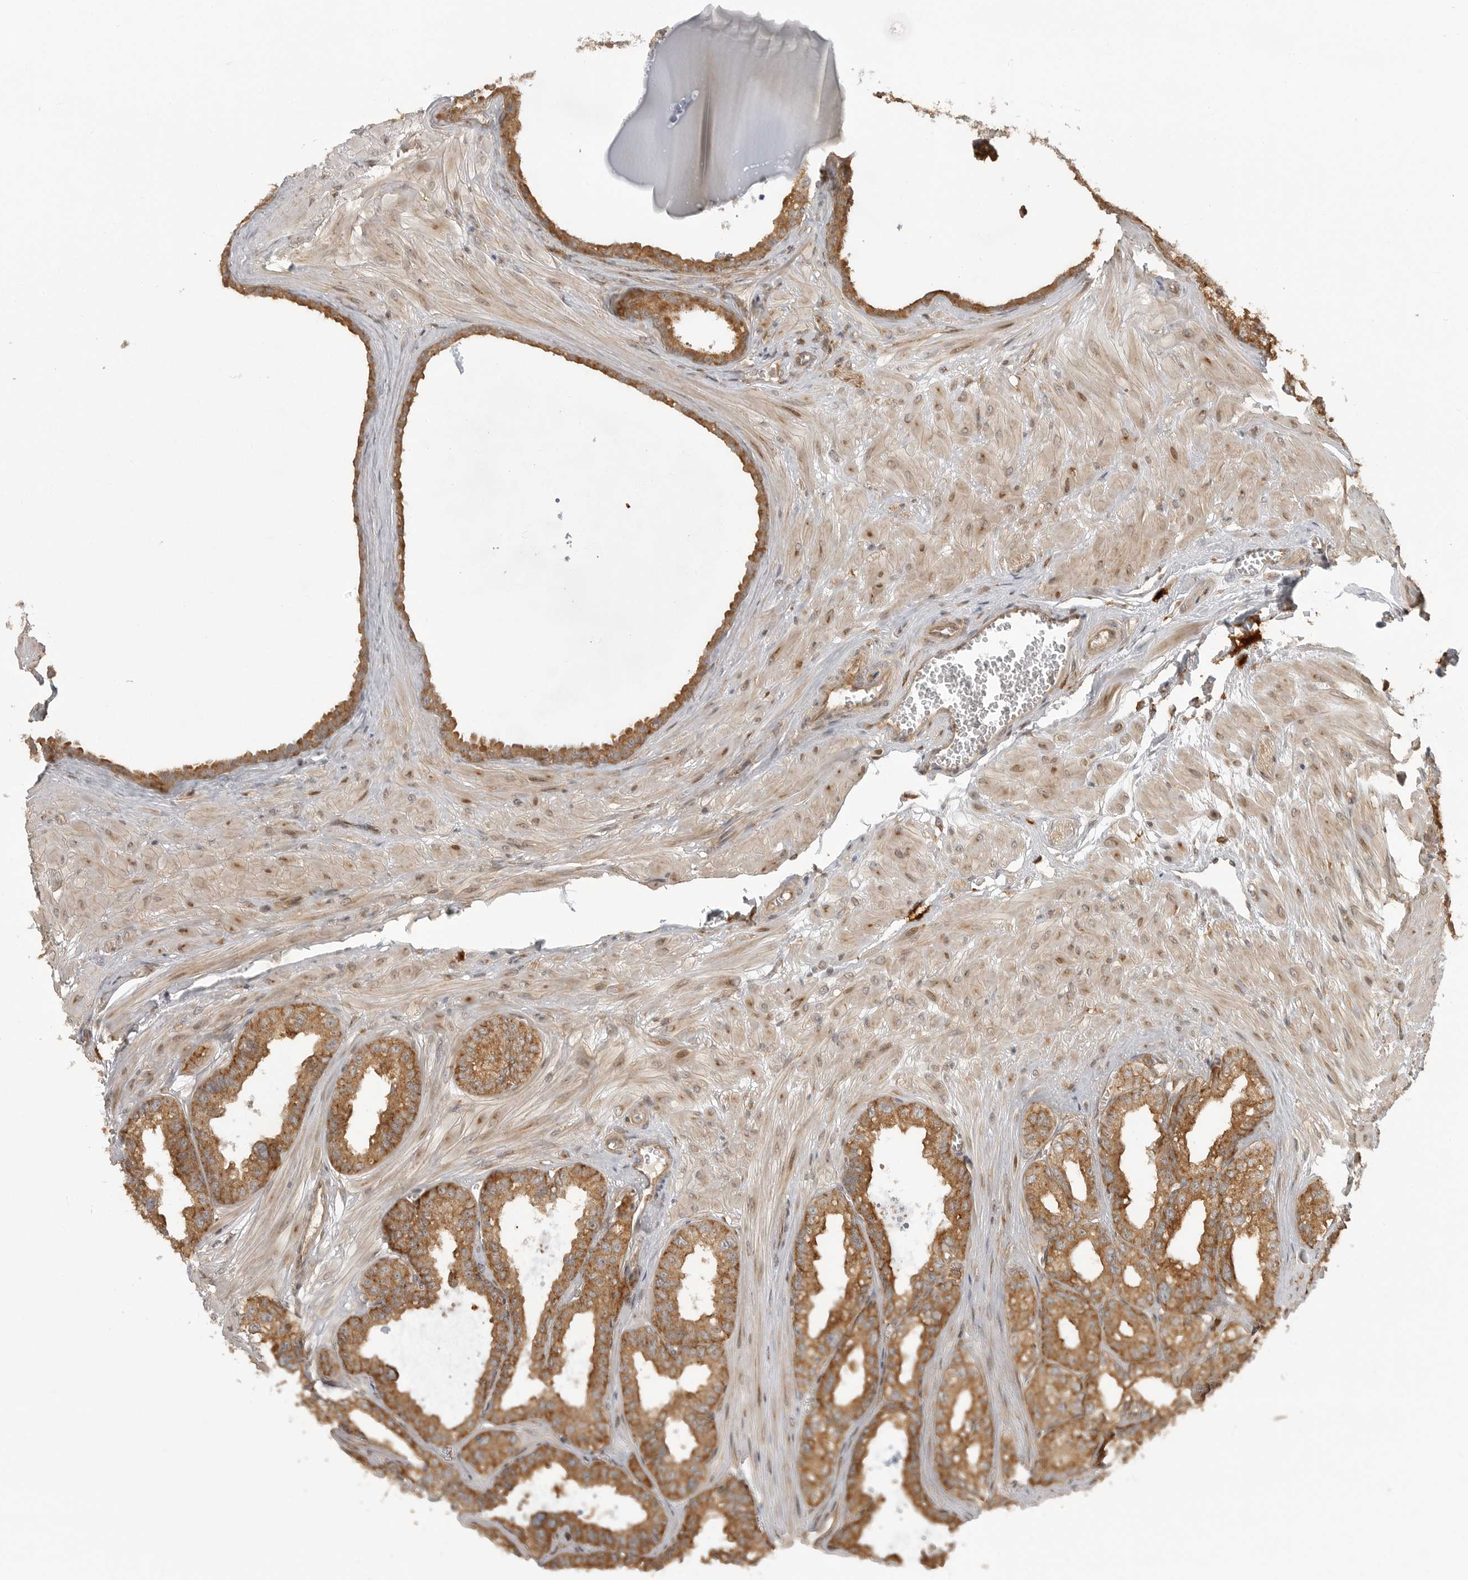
{"staining": {"intensity": "moderate", "quantity": ">75%", "location": "cytoplasmic/membranous"}, "tissue": "seminal vesicle", "cell_type": "Glandular cells", "image_type": "normal", "snomed": [{"axis": "morphology", "description": "Normal tissue, NOS"}, {"axis": "topography", "description": "Prostate"}, {"axis": "topography", "description": "Seminal veicle"}], "caption": "Seminal vesicle stained with DAB immunohistochemistry (IHC) displays medium levels of moderate cytoplasmic/membranous expression in about >75% of glandular cells.", "gene": "FAT3", "patient": {"sex": "male", "age": 51}}